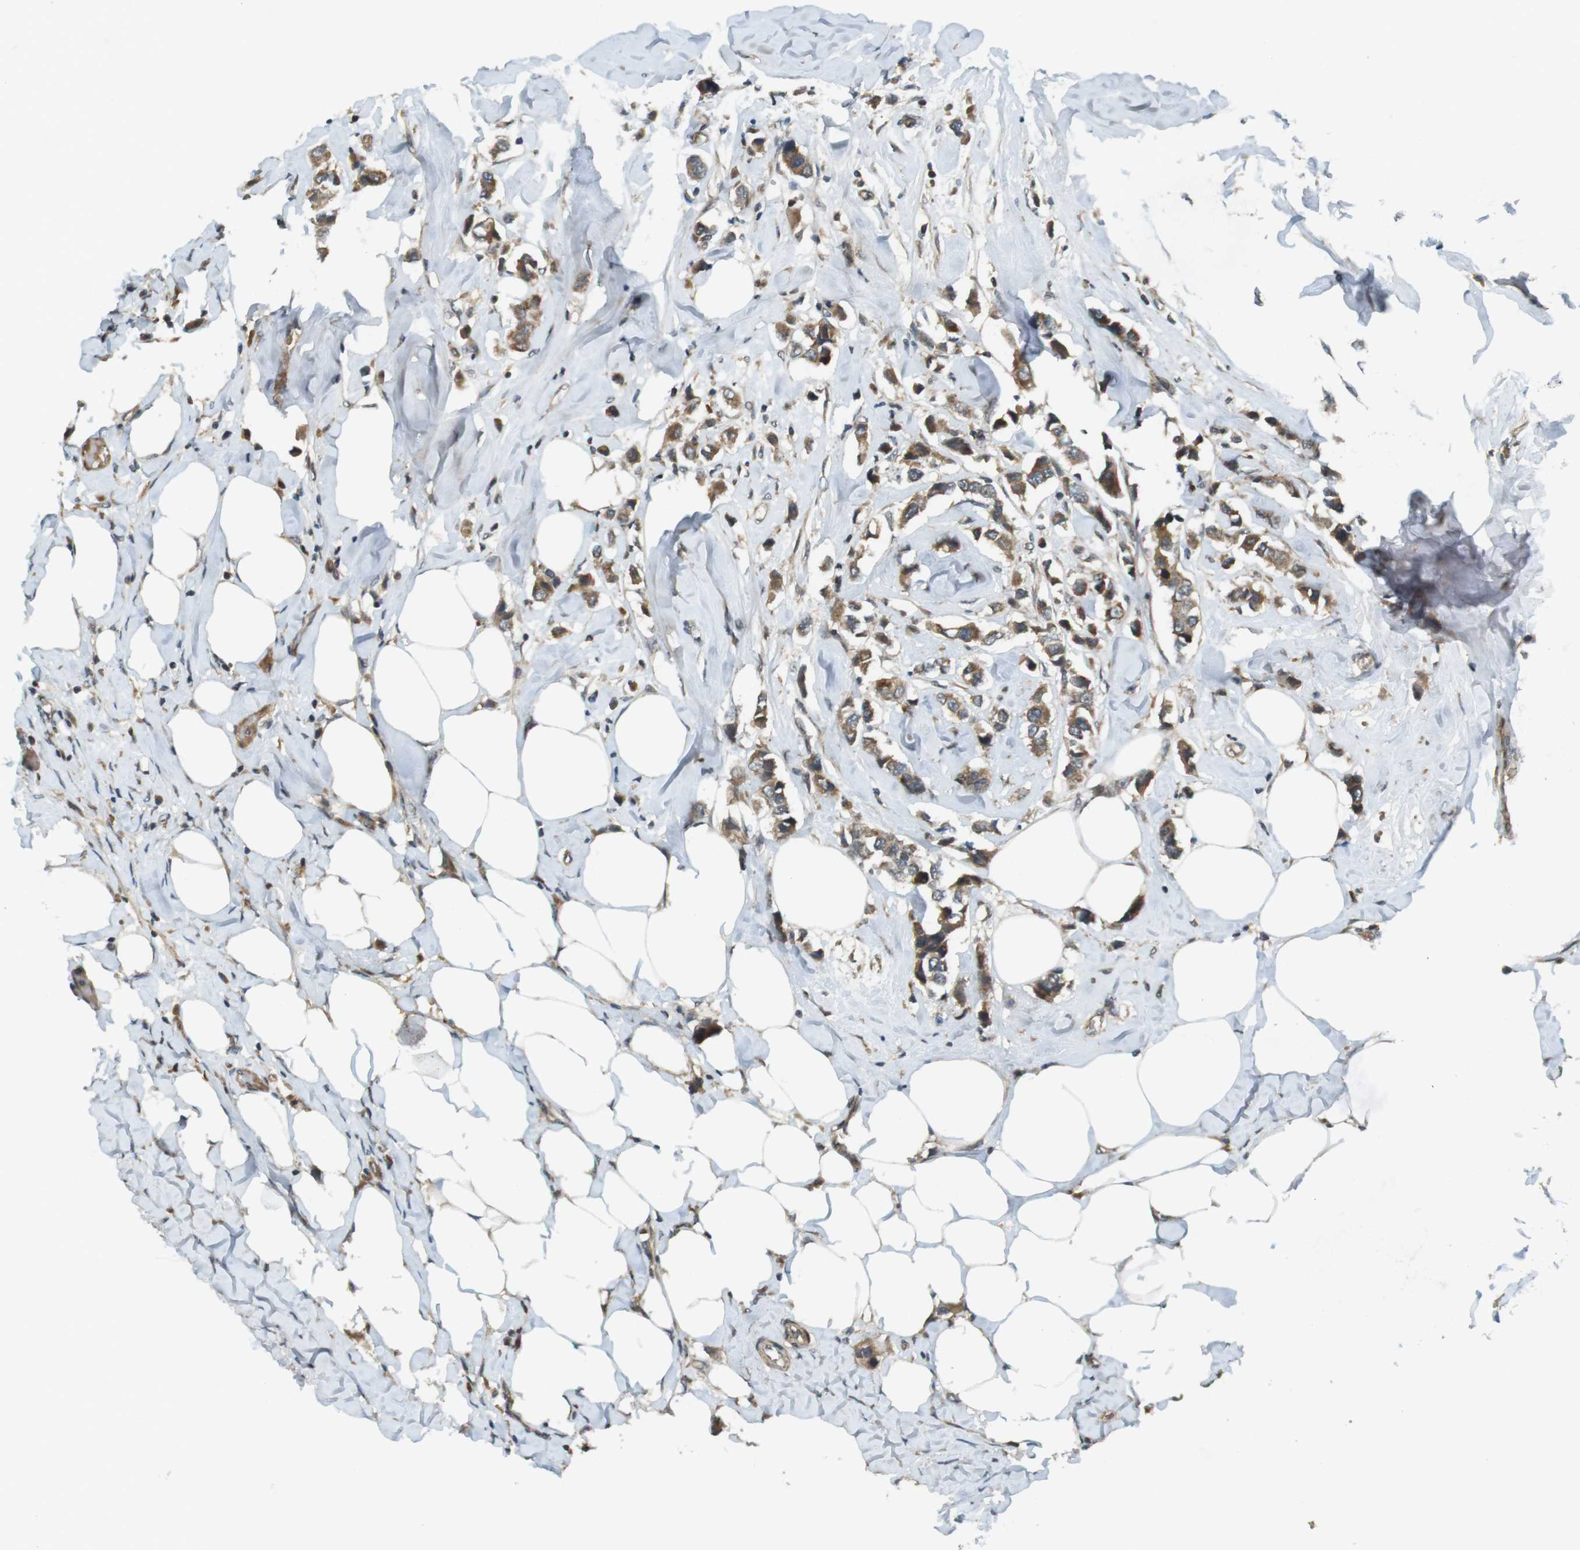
{"staining": {"intensity": "moderate", "quantity": ">75%", "location": "cytoplasmic/membranous"}, "tissue": "breast cancer", "cell_type": "Tumor cells", "image_type": "cancer", "snomed": [{"axis": "morphology", "description": "Normal tissue, NOS"}, {"axis": "morphology", "description": "Duct carcinoma"}, {"axis": "topography", "description": "Breast"}], "caption": "Infiltrating ductal carcinoma (breast) stained with a protein marker exhibits moderate staining in tumor cells.", "gene": "IFFO2", "patient": {"sex": "female", "age": 50}}